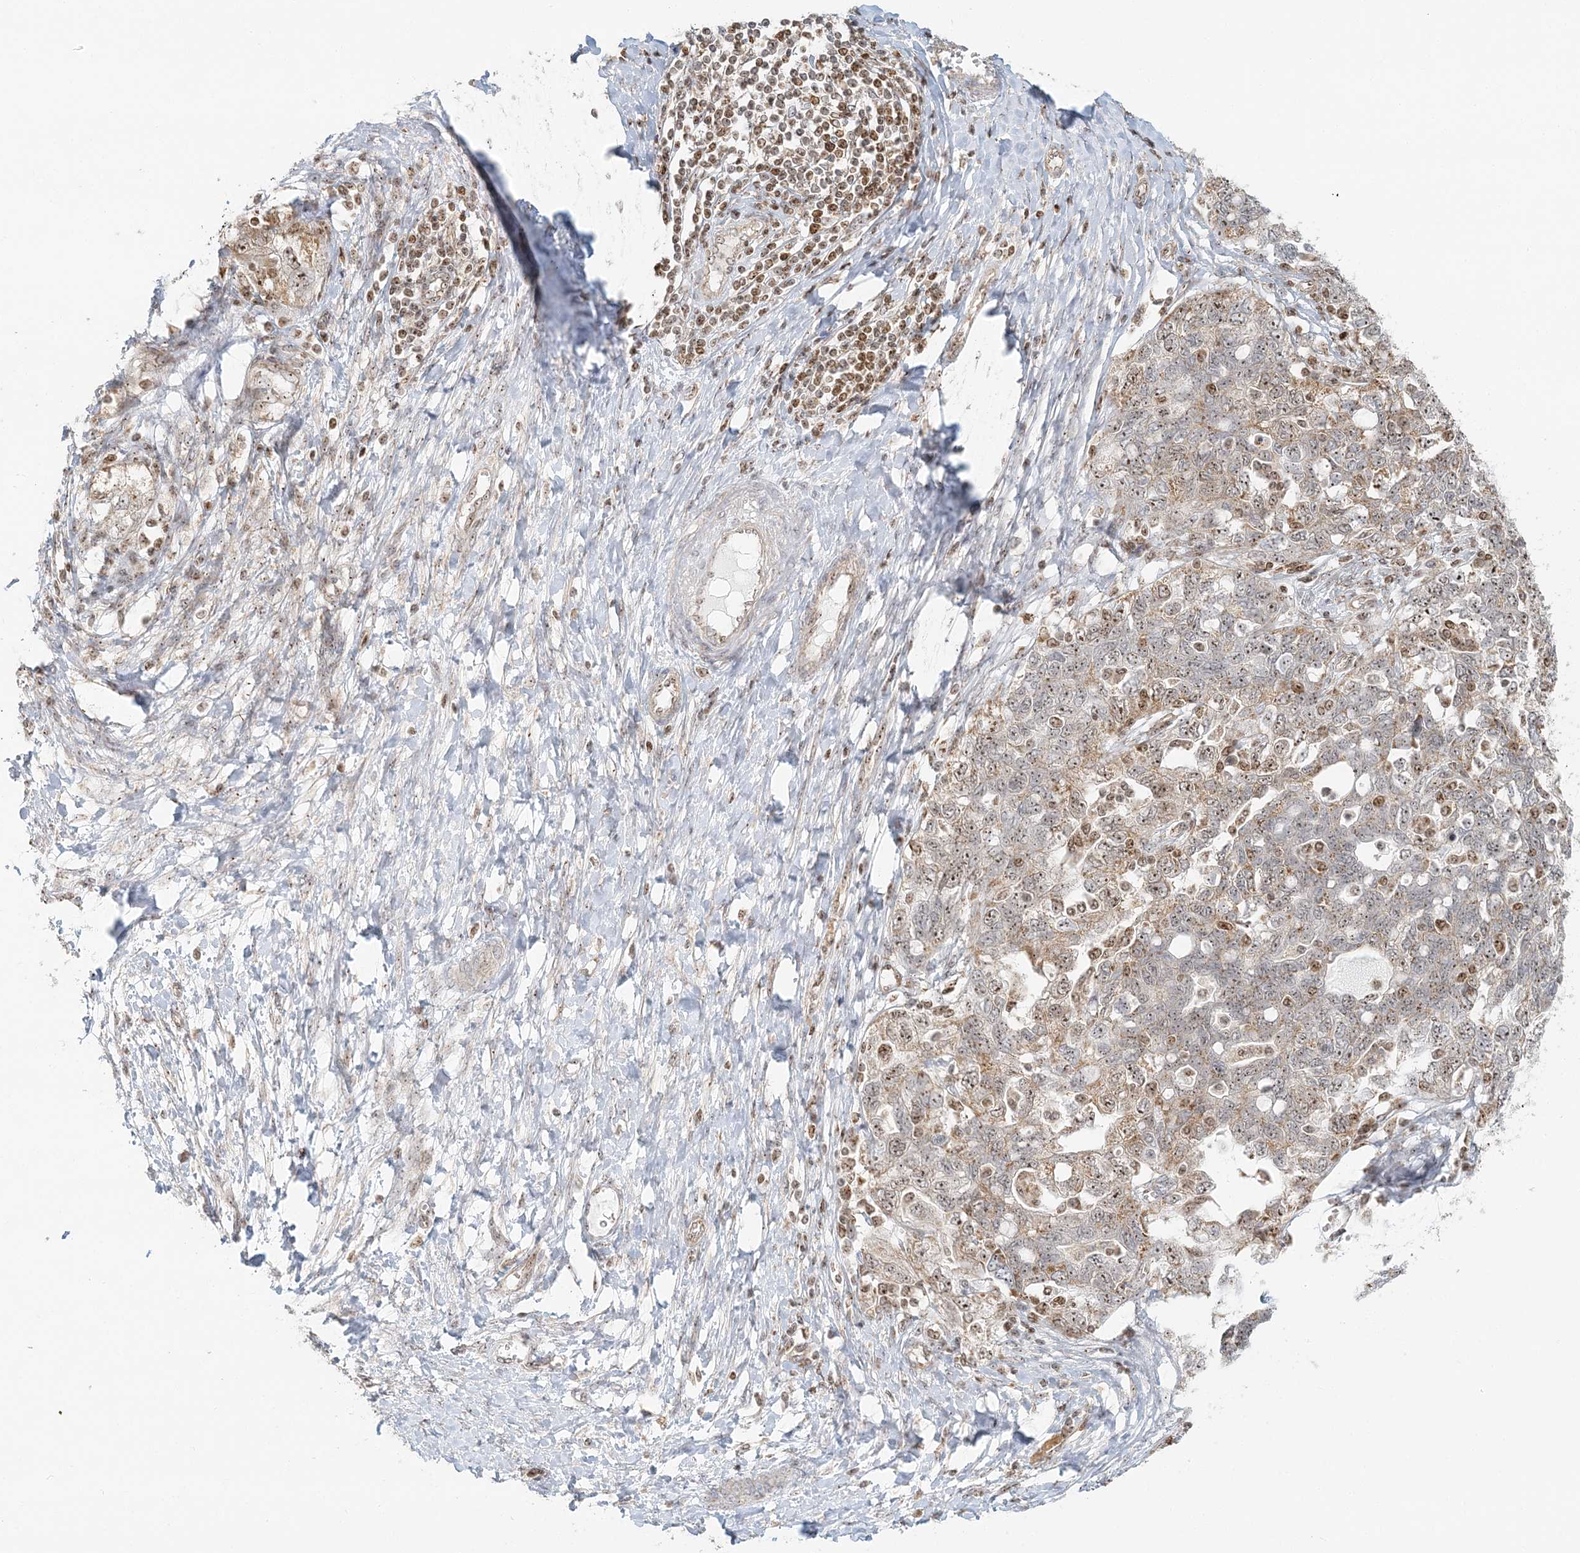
{"staining": {"intensity": "weak", "quantity": ">75%", "location": "nuclear"}, "tissue": "ovarian cancer", "cell_type": "Tumor cells", "image_type": "cancer", "snomed": [{"axis": "morphology", "description": "Carcinoma, NOS"}, {"axis": "morphology", "description": "Cystadenocarcinoma, serous, NOS"}, {"axis": "topography", "description": "Ovary"}], "caption": "A low amount of weak nuclear expression is present in about >75% of tumor cells in carcinoma (ovarian) tissue.", "gene": "UBE2F", "patient": {"sex": "female", "age": 69}}